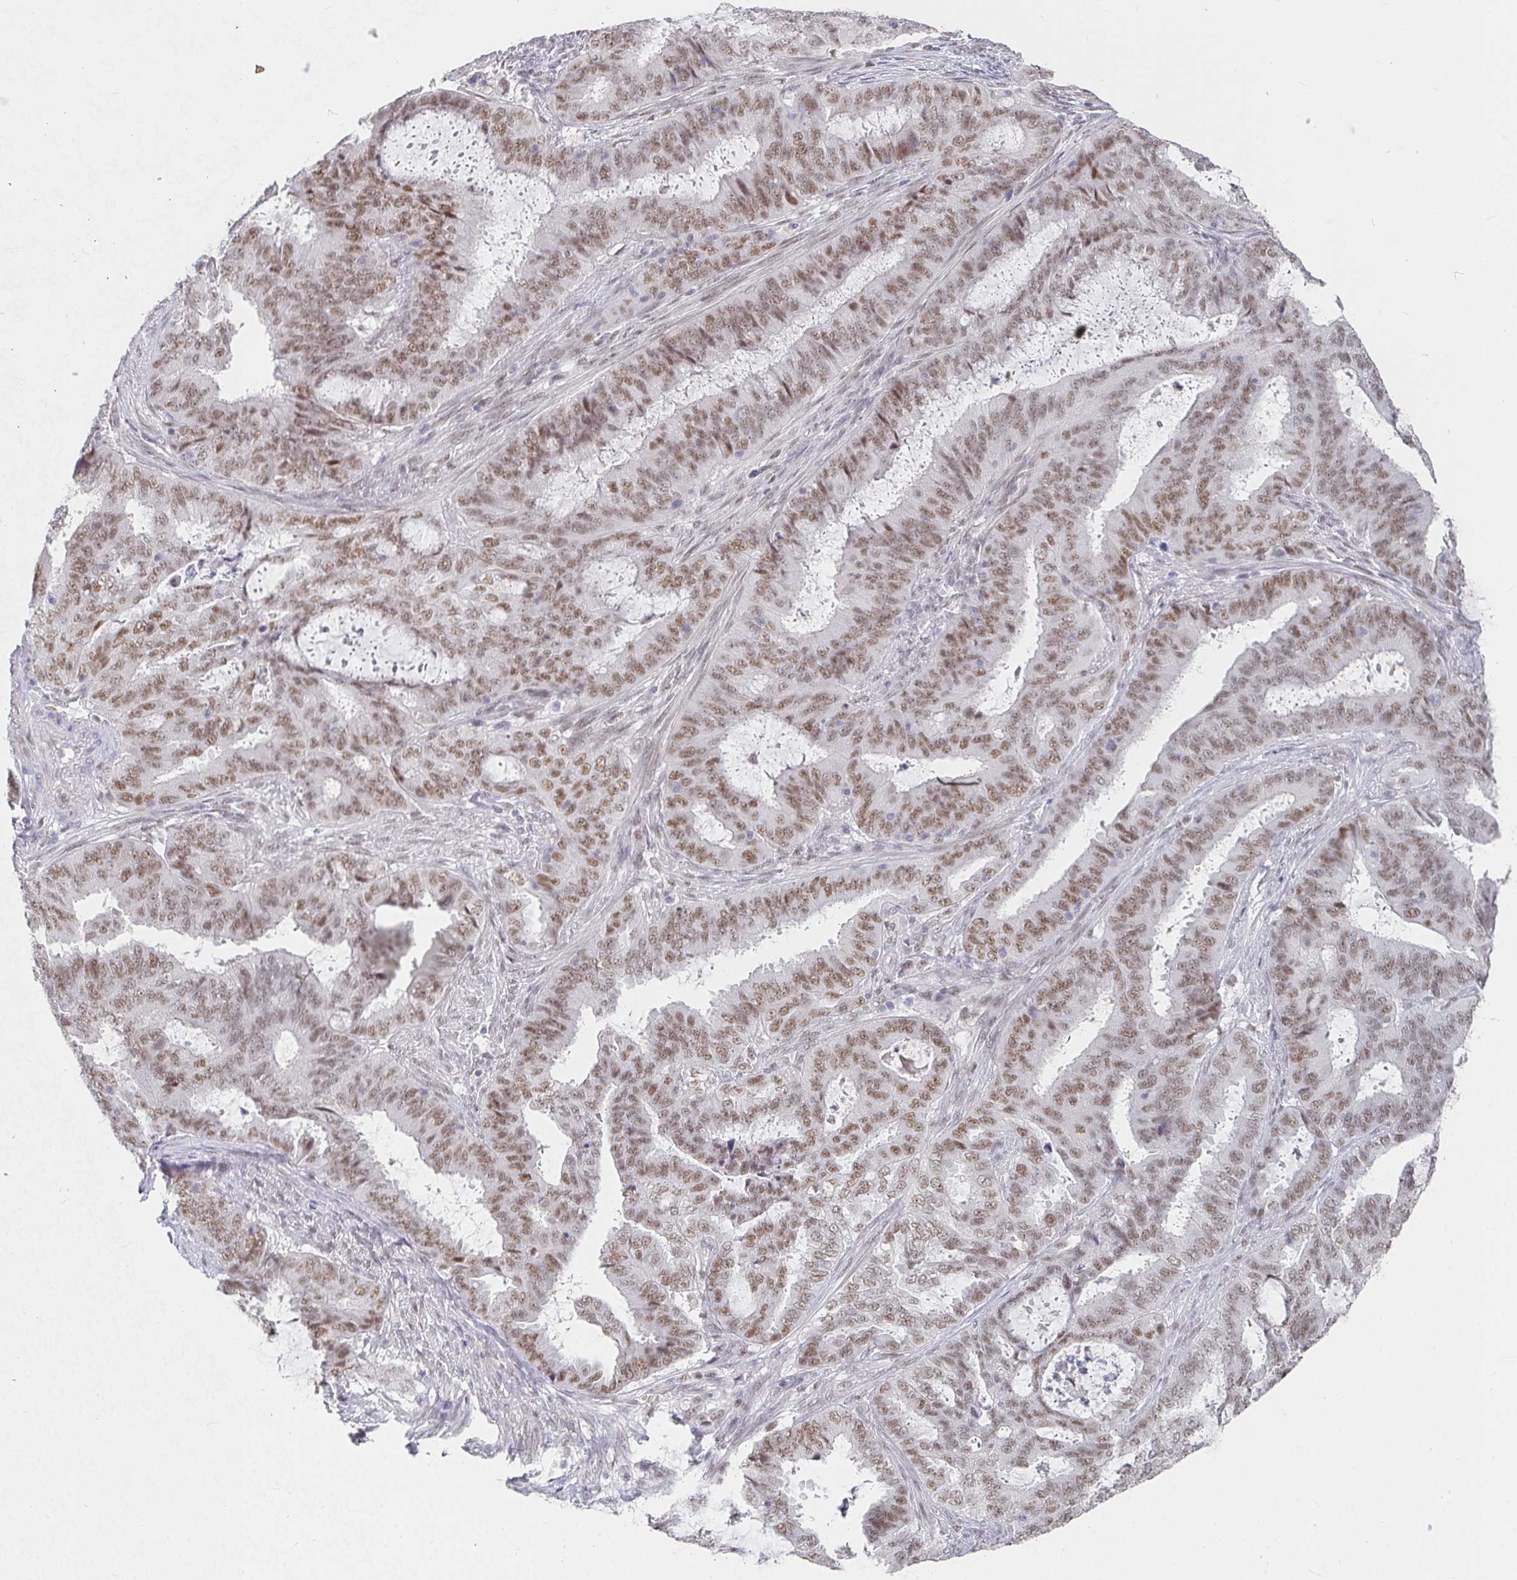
{"staining": {"intensity": "moderate", "quantity": ">75%", "location": "nuclear"}, "tissue": "endometrial cancer", "cell_type": "Tumor cells", "image_type": "cancer", "snomed": [{"axis": "morphology", "description": "Adenocarcinoma, NOS"}, {"axis": "topography", "description": "Endometrium"}], "caption": "IHC of human endometrial cancer displays medium levels of moderate nuclear positivity in approximately >75% of tumor cells. Using DAB (brown) and hematoxylin (blue) stains, captured at high magnification using brightfield microscopy.", "gene": "RCOR1", "patient": {"sex": "female", "age": 51}}